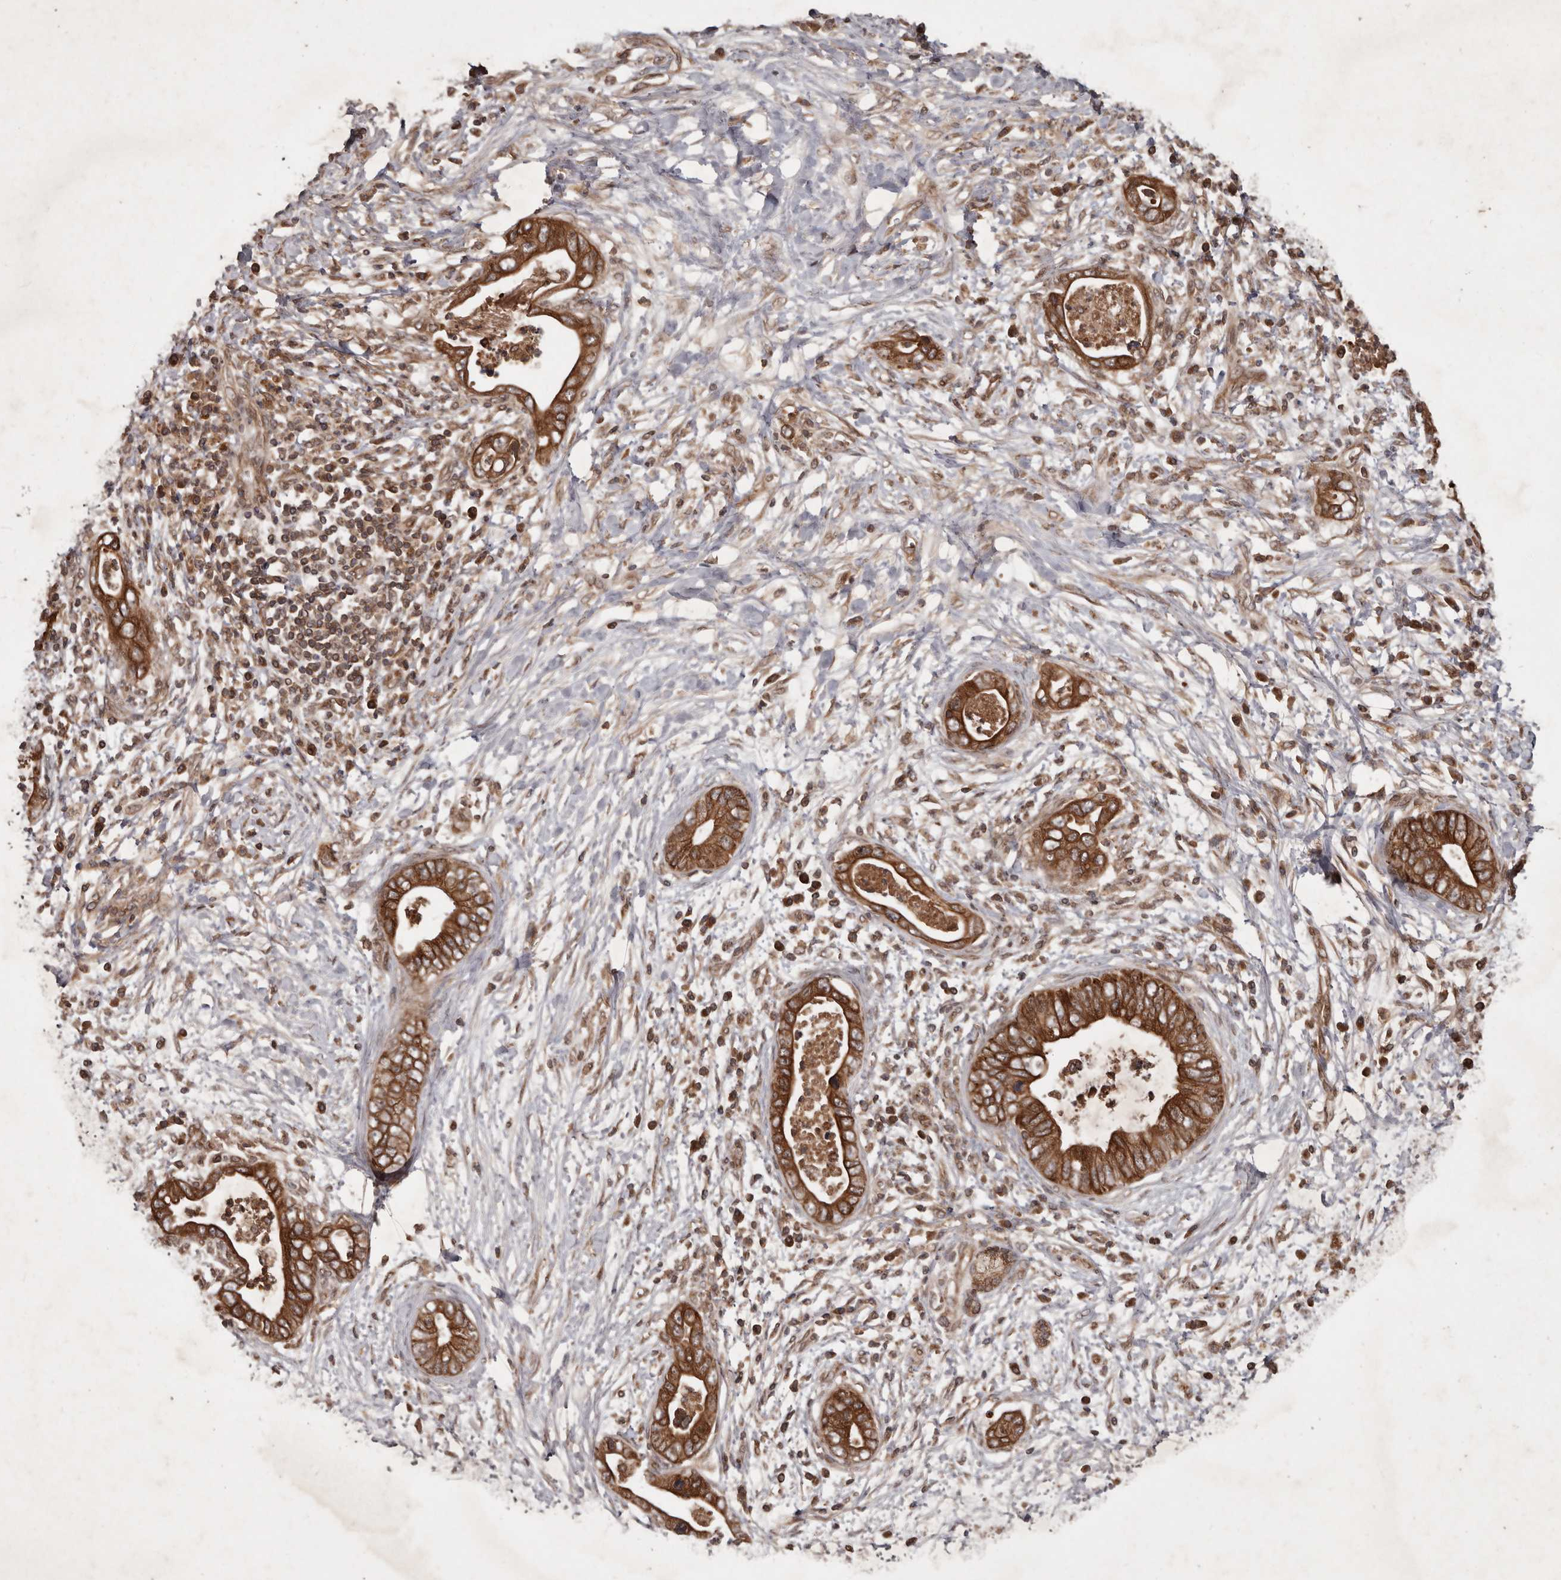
{"staining": {"intensity": "strong", "quantity": ">75%", "location": "cytoplasmic/membranous"}, "tissue": "pancreatic cancer", "cell_type": "Tumor cells", "image_type": "cancer", "snomed": [{"axis": "morphology", "description": "Adenocarcinoma, NOS"}, {"axis": "topography", "description": "Pancreas"}], "caption": "Tumor cells display strong cytoplasmic/membranous positivity in approximately >75% of cells in pancreatic cancer. Immunohistochemistry stains the protein in brown and the nuclei are stained blue.", "gene": "STK36", "patient": {"sex": "male", "age": 75}}